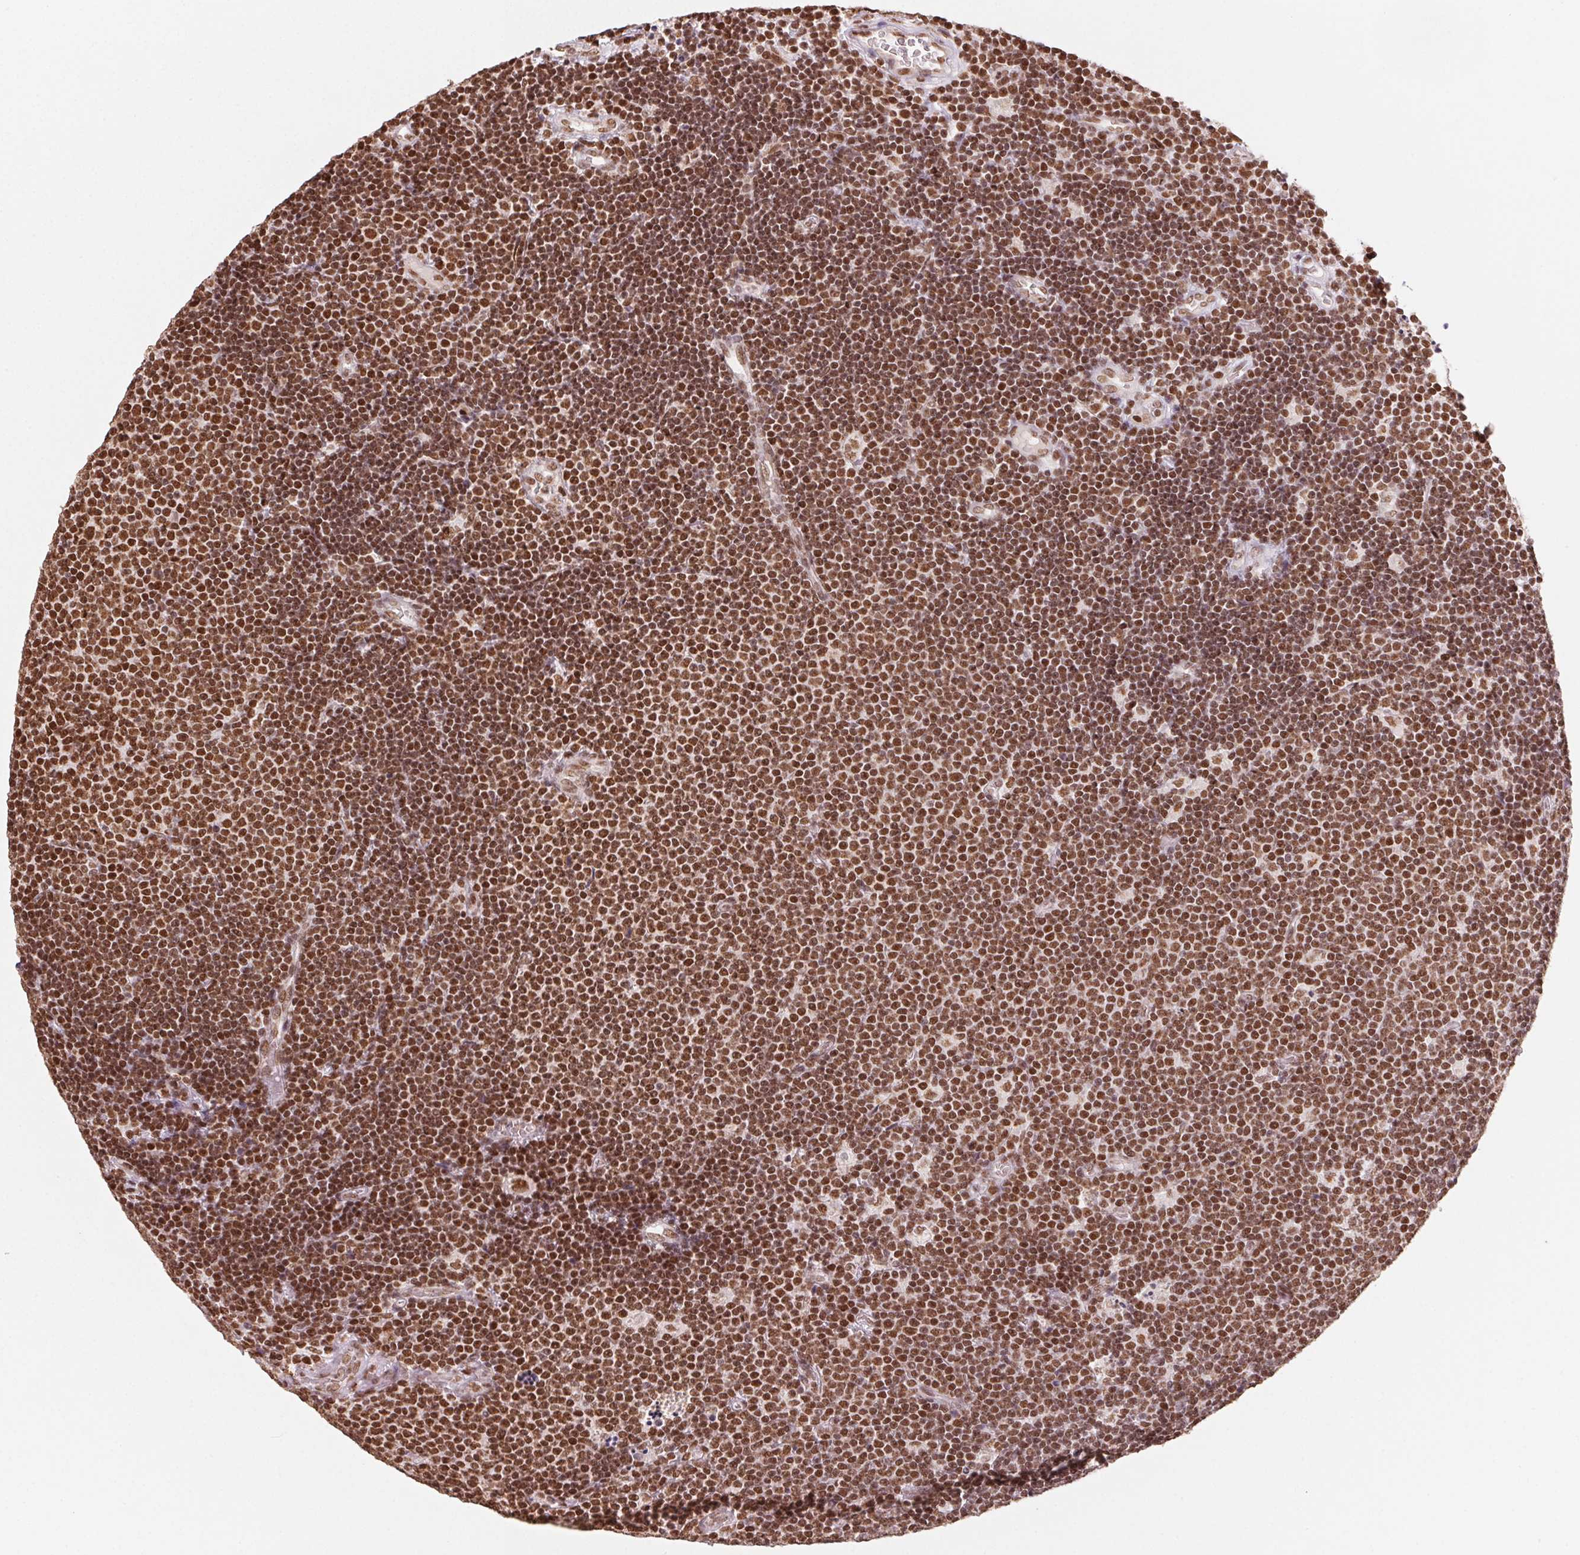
{"staining": {"intensity": "moderate", "quantity": ">75%", "location": "nuclear"}, "tissue": "lymphoma", "cell_type": "Tumor cells", "image_type": "cancer", "snomed": [{"axis": "morphology", "description": "Malignant lymphoma, non-Hodgkin's type, Low grade"}, {"axis": "topography", "description": "Brain"}], "caption": "Immunohistochemistry staining of malignant lymphoma, non-Hodgkin's type (low-grade), which shows medium levels of moderate nuclear staining in about >75% of tumor cells indicating moderate nuclear protein expression. The staining was performed using DAB (3,3'-diaminobenzidine) (brown) for protein detection and nuclei were counterstained in hematoxylin (blue).", "gene": "TOPORS", "patient": {"sex": "female", "age": 66}}